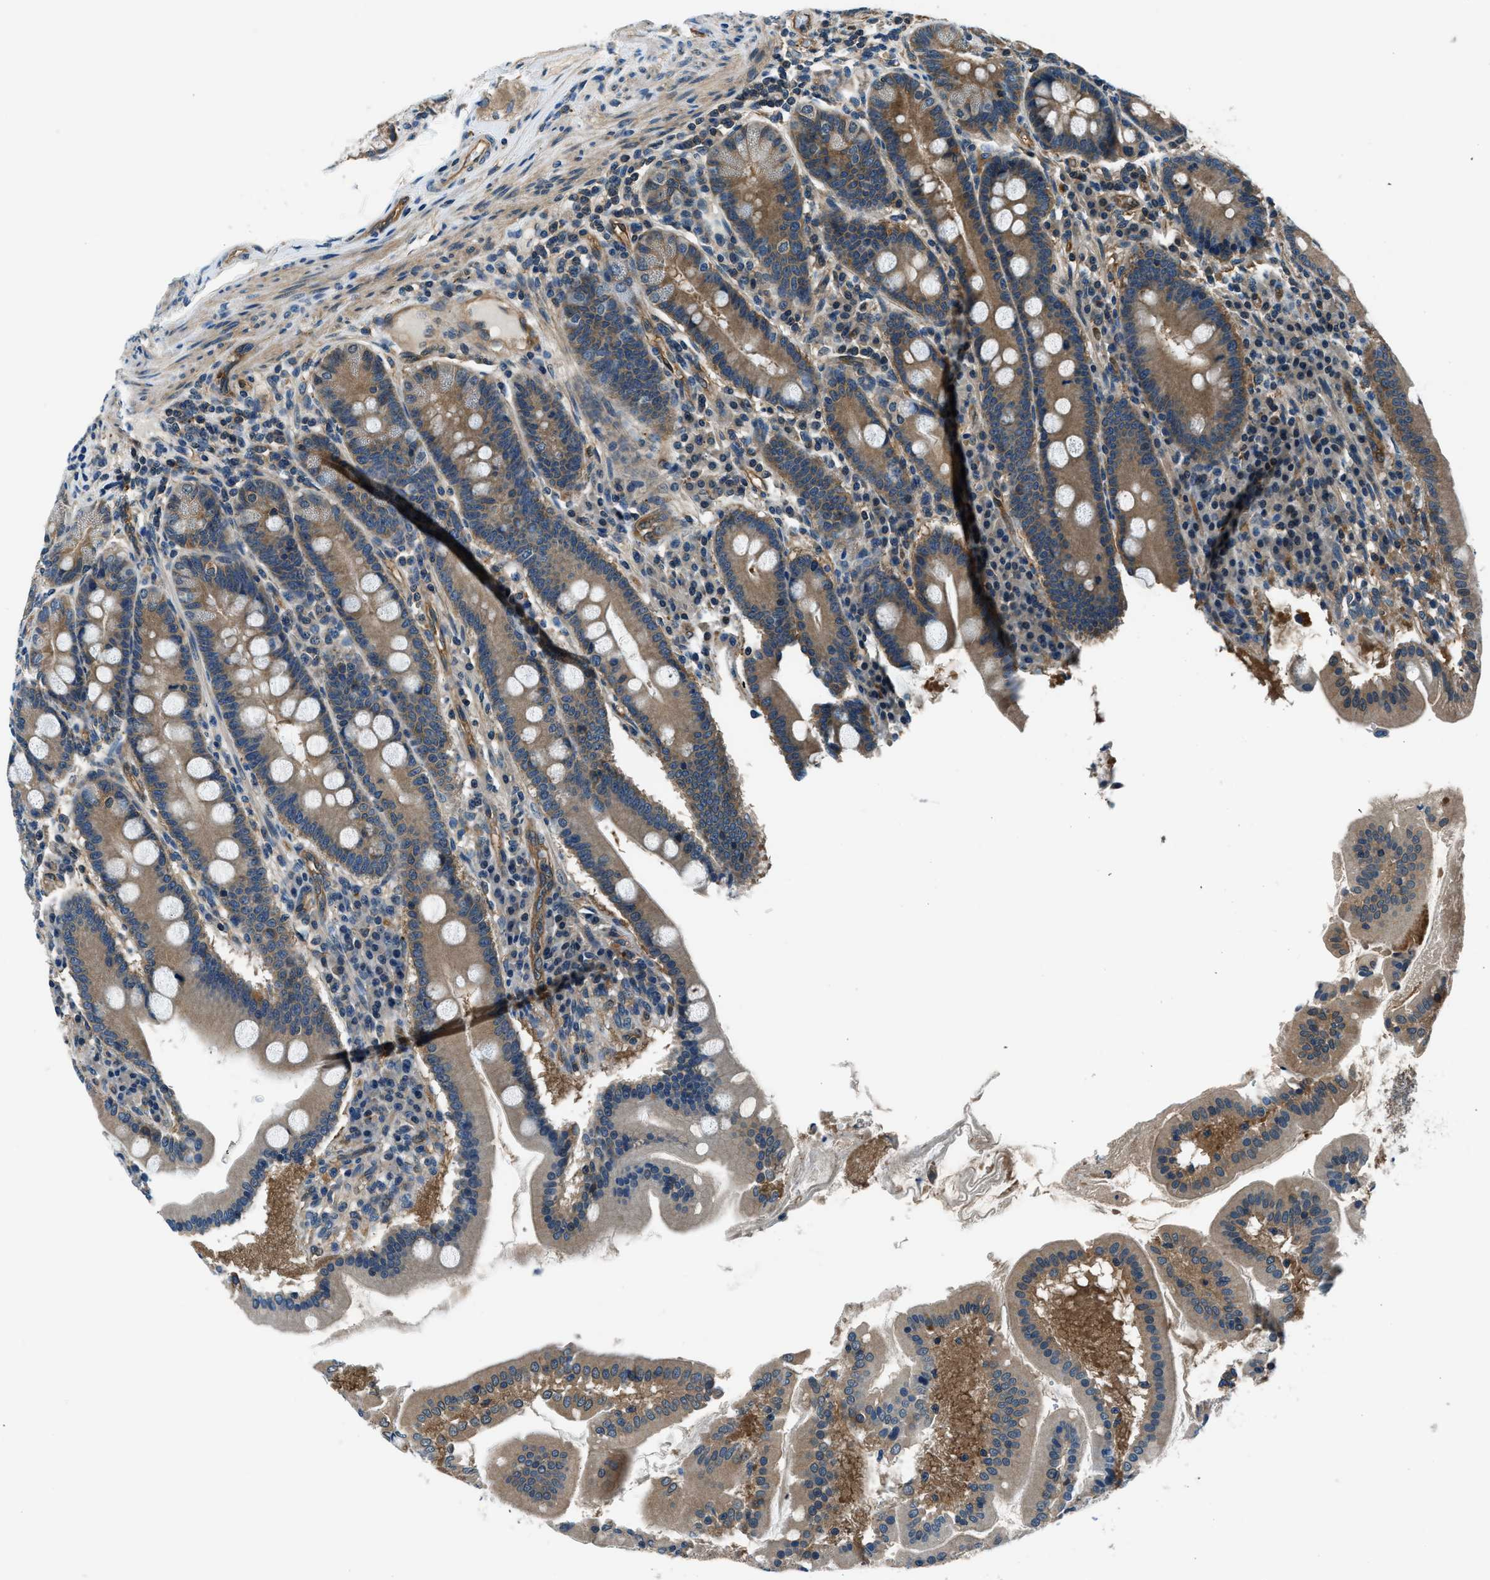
{"staining": {"intensity": "moderate", "quantity": ">75%", "location": "cytoplasmic/membranous"}, "tissue": "duodenum", "cell_type": "Glandular cells", "image_type": "normal", "snomed": [{"axis": "morphology", "description": "Normal tissue, NOS"}, {"axis": "topography", "description": "Duodenum"}], "caption": "This is a photomicrograph of IHC staining of benign duodenum, which shows moderate positivity in the cytoplasmic/membranous of glandular cells.", "gene": "SLC19A2", "patient": {"sex": "male", "age": 50}}